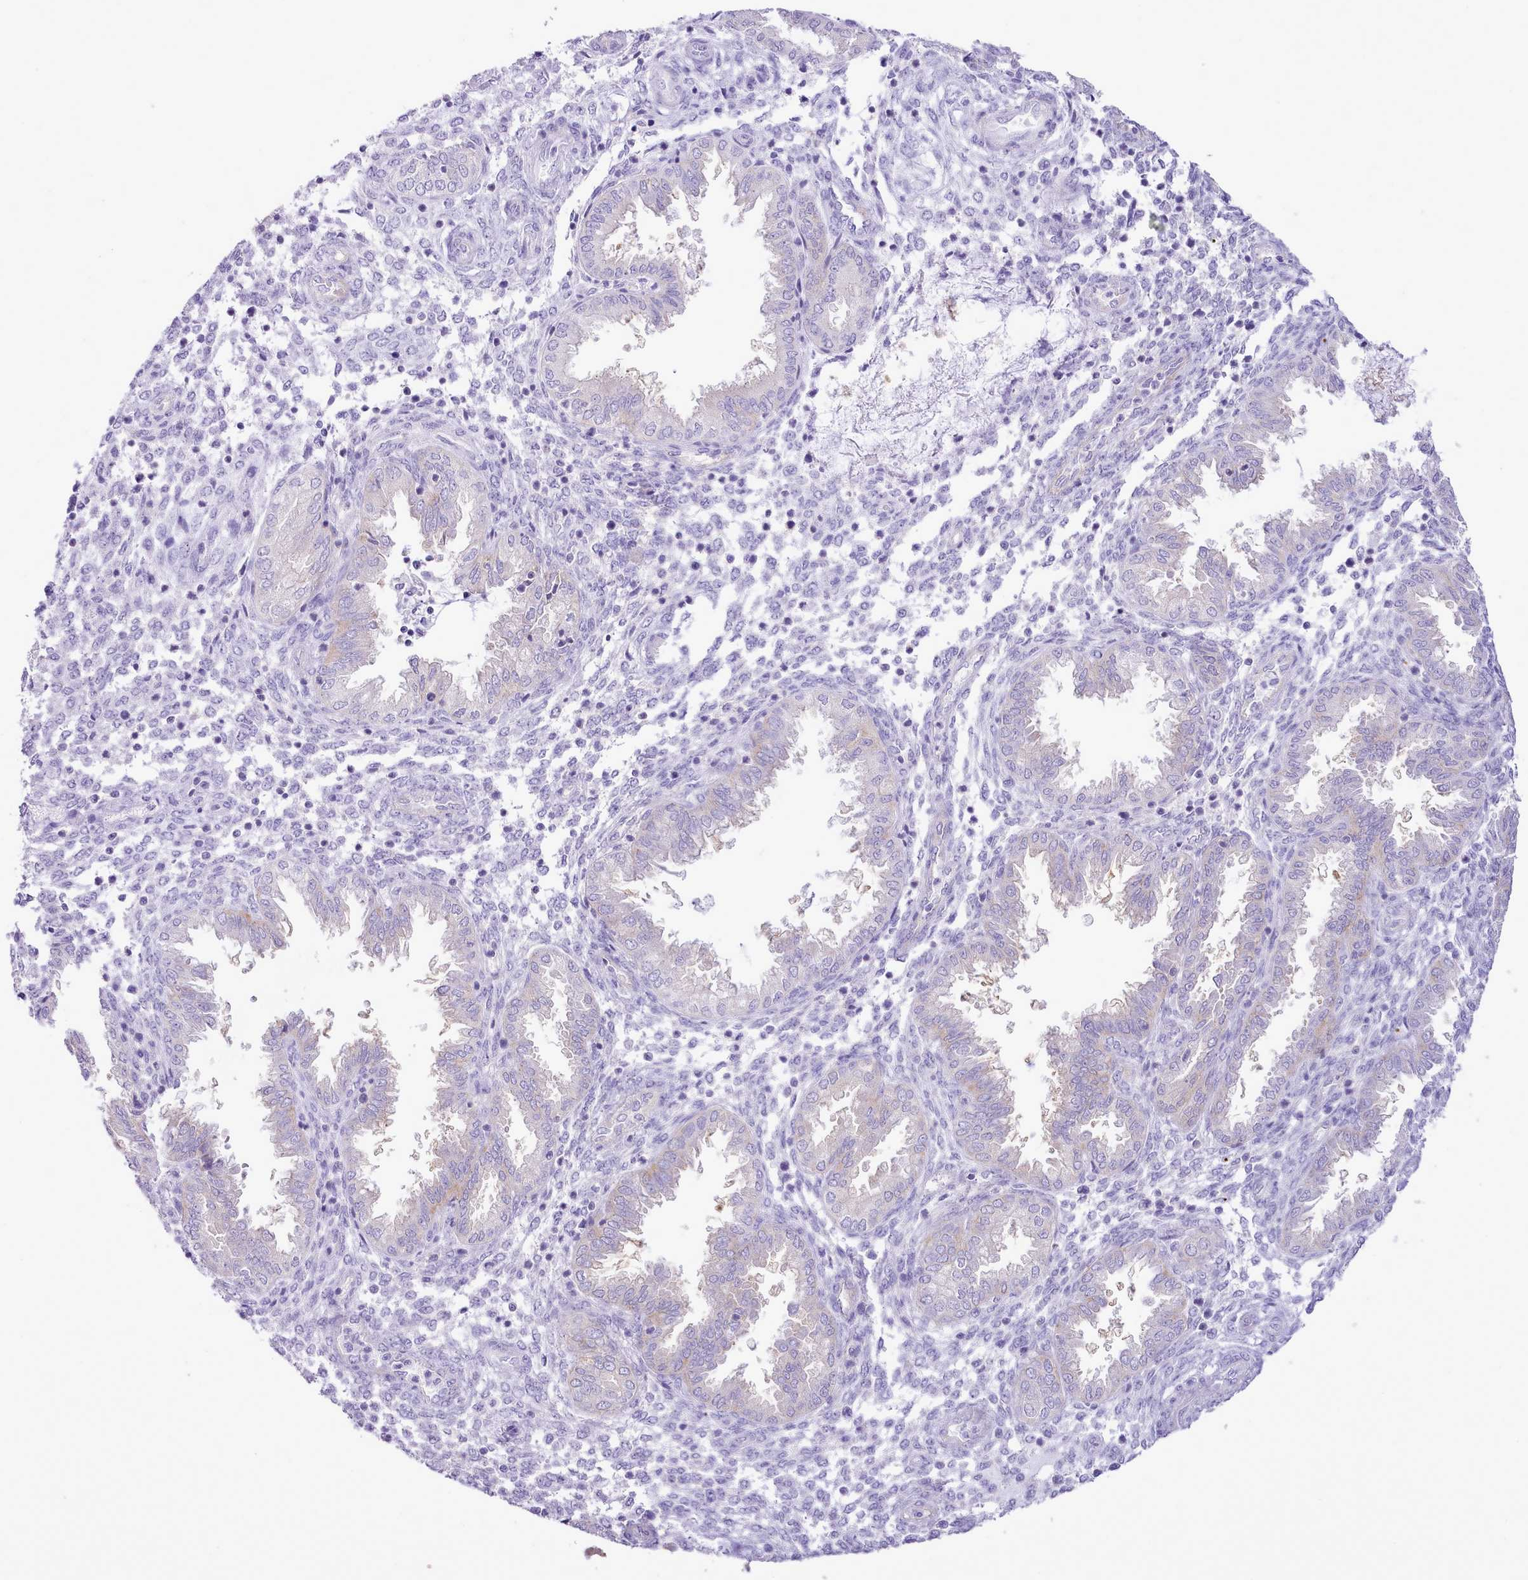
{"staining": {"intensity": "negative", "quantity": "none", "location": "none"}, "tissue": "endometrium", "cell_type": "Cells in endometrial stroma", "image_type": "normal", "snomed": [{"axis": "morphology", "description": "Normal tissue, NOS"}, {"axis": "topography", "description": "Endometrium"}], "caption": "Immunohistochemistry micrograph of benign endometrium: endometrium stained with DAB (3,3'-diaminobenzidine) shows no significant protein positivity in cells in endometrial stroma.", "gene": "MDFI", "patient": {"sex": "female", "age": 33}}